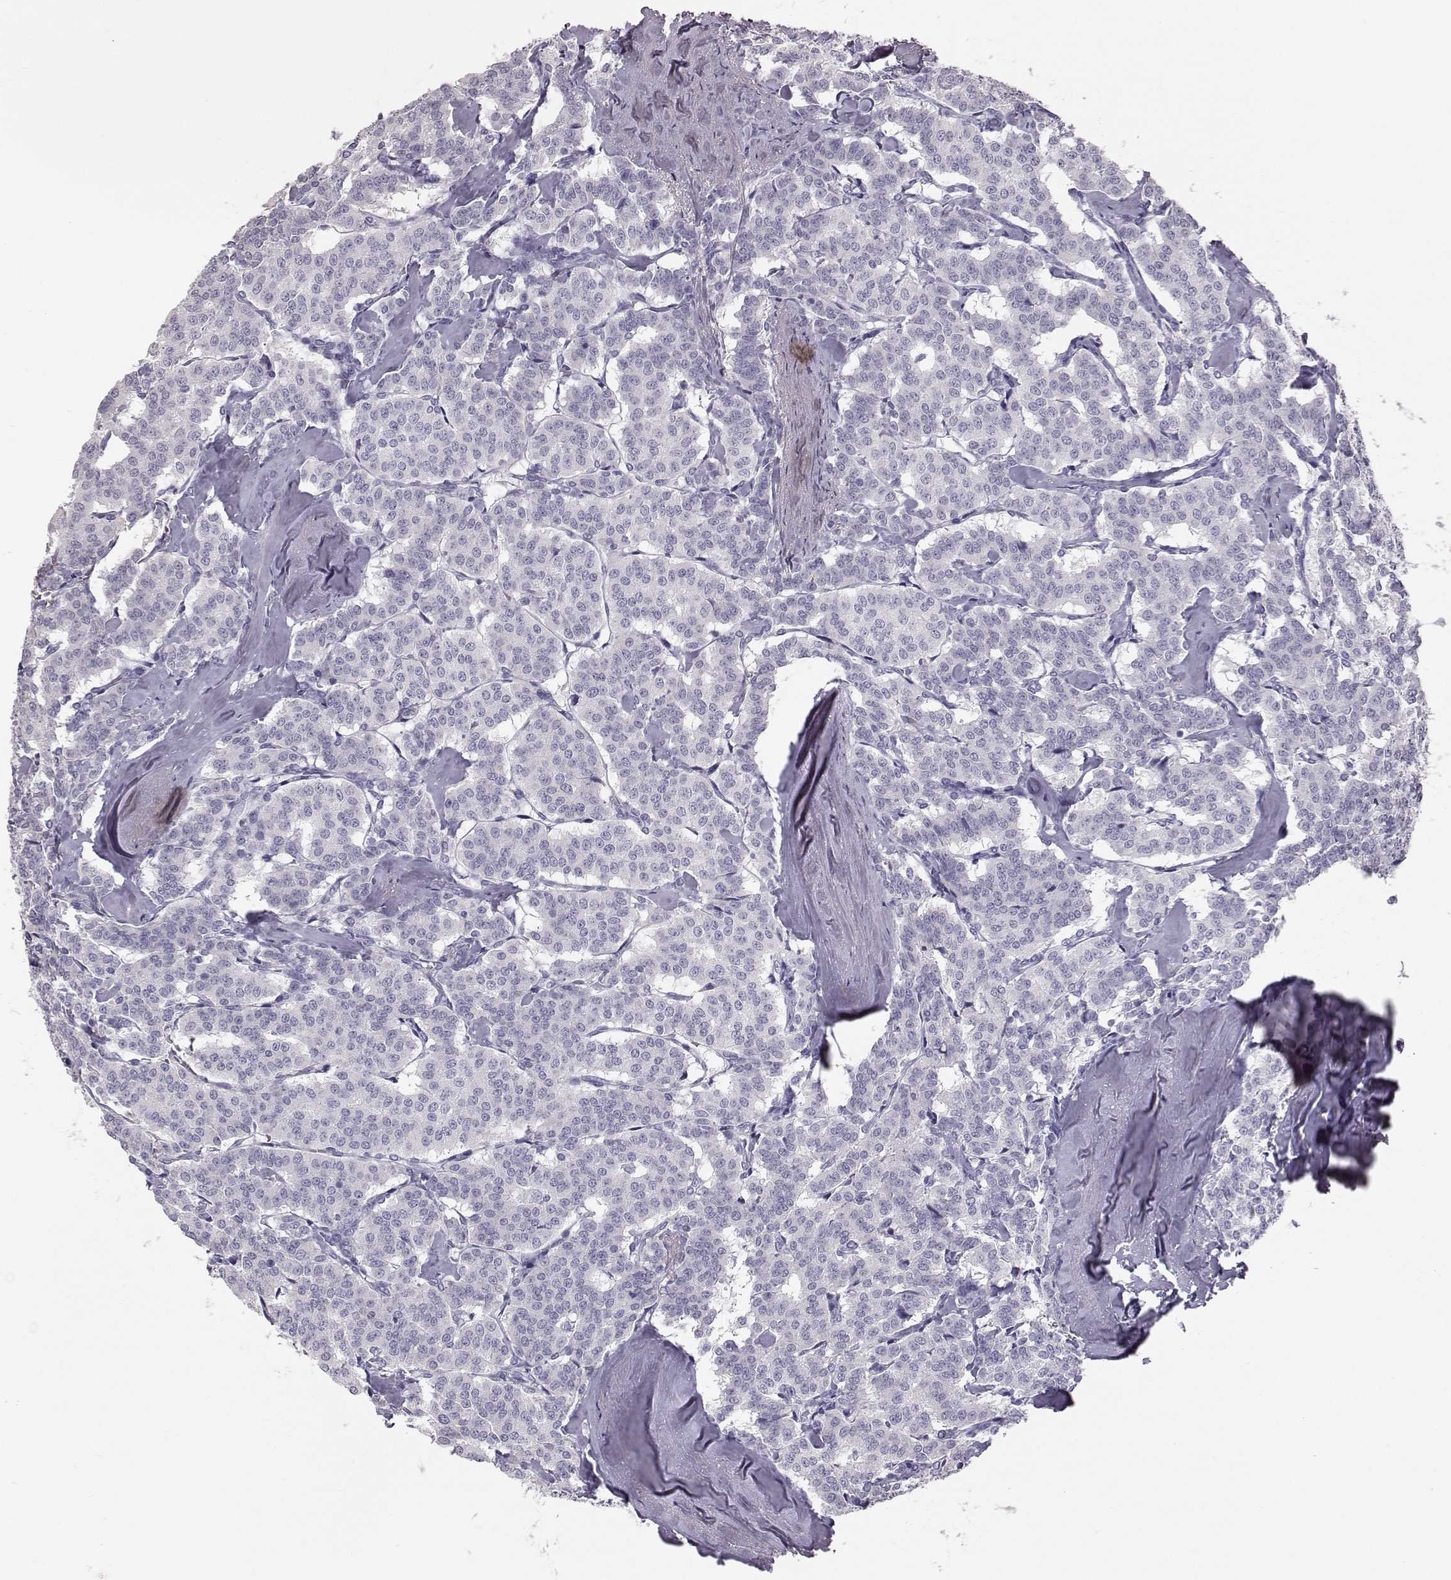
{"staining": {"intensity": "negative", "quantity": "none", "location": "none"}, "tissue": "carcinoid", "cell_type": "Tumor cells", "image_type": "cancer", "snomed": [{"axis": "morphology", "description": "Carcinoid, malignant, NOS"}, {"axis": "topography", "description": "Lung"}], "caption": "This photomicrograph is of carcinoid (malignant) stained with immunohistochemistry (IHC) to label a protein in brown with the nuclei are counter-stained blue. There is no expression in tumor cells.", "gene": "KRT33A", "patient": {"sex": "female", "age": 46}}